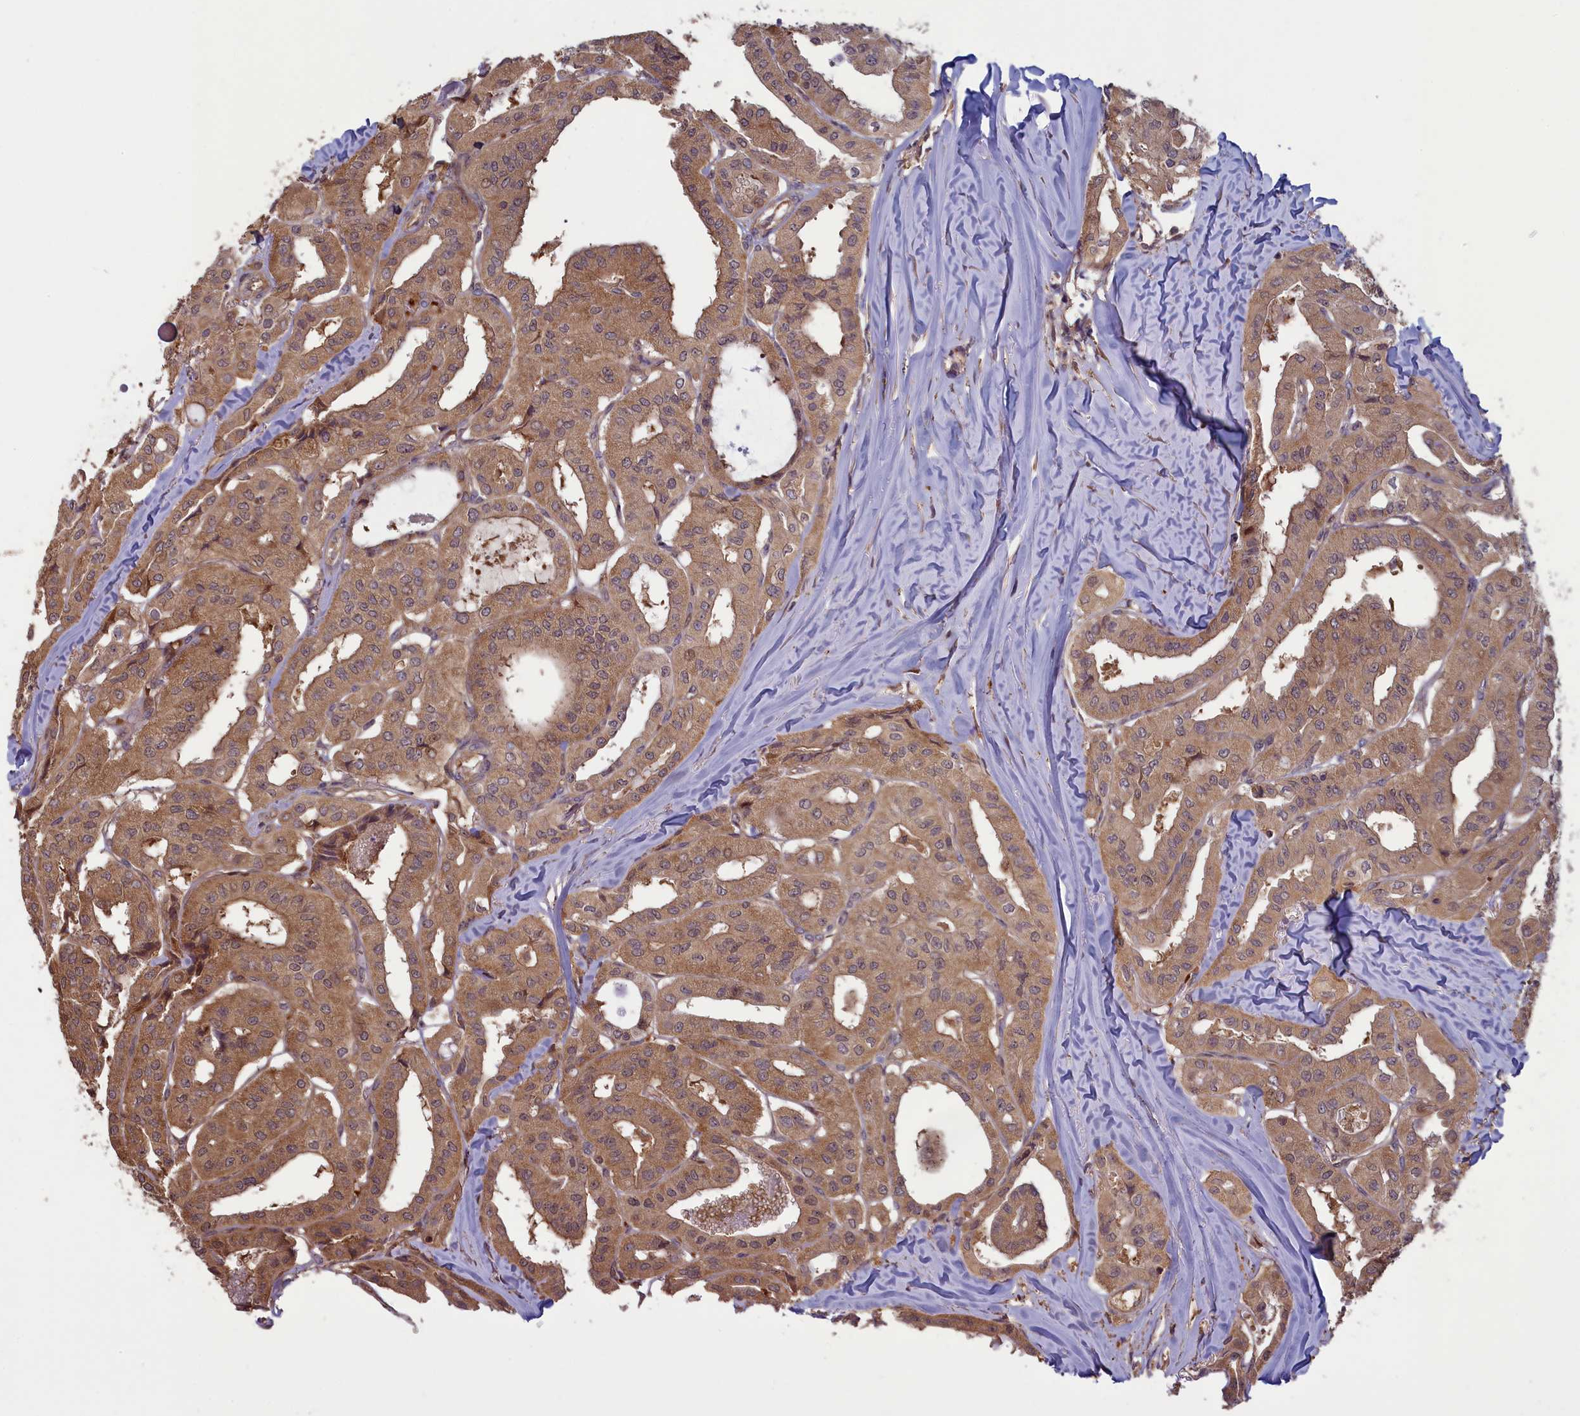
{"staining": {"intensity": "moderate", "quantity": ">75%", "location": "cytoplasmic/membranous,nuclear"}, "tissue": "thyroid cancer", "cell_type": "Tumor cells", "image_type": "cancer", "snomed": [{"axis": "morphology", "description": "Papillary adenocarcinoma, NOS"}, {"axis": "topography", "description": "Thyroid gland"}], "caption": "An image of thyroid cancer stained for a protein reveals moderate cytoplasmic/membranous and nuclear brown staining in tumor cells.", "gene": "CIAO2B", "patient": {"sex": "female", "age": 59}}